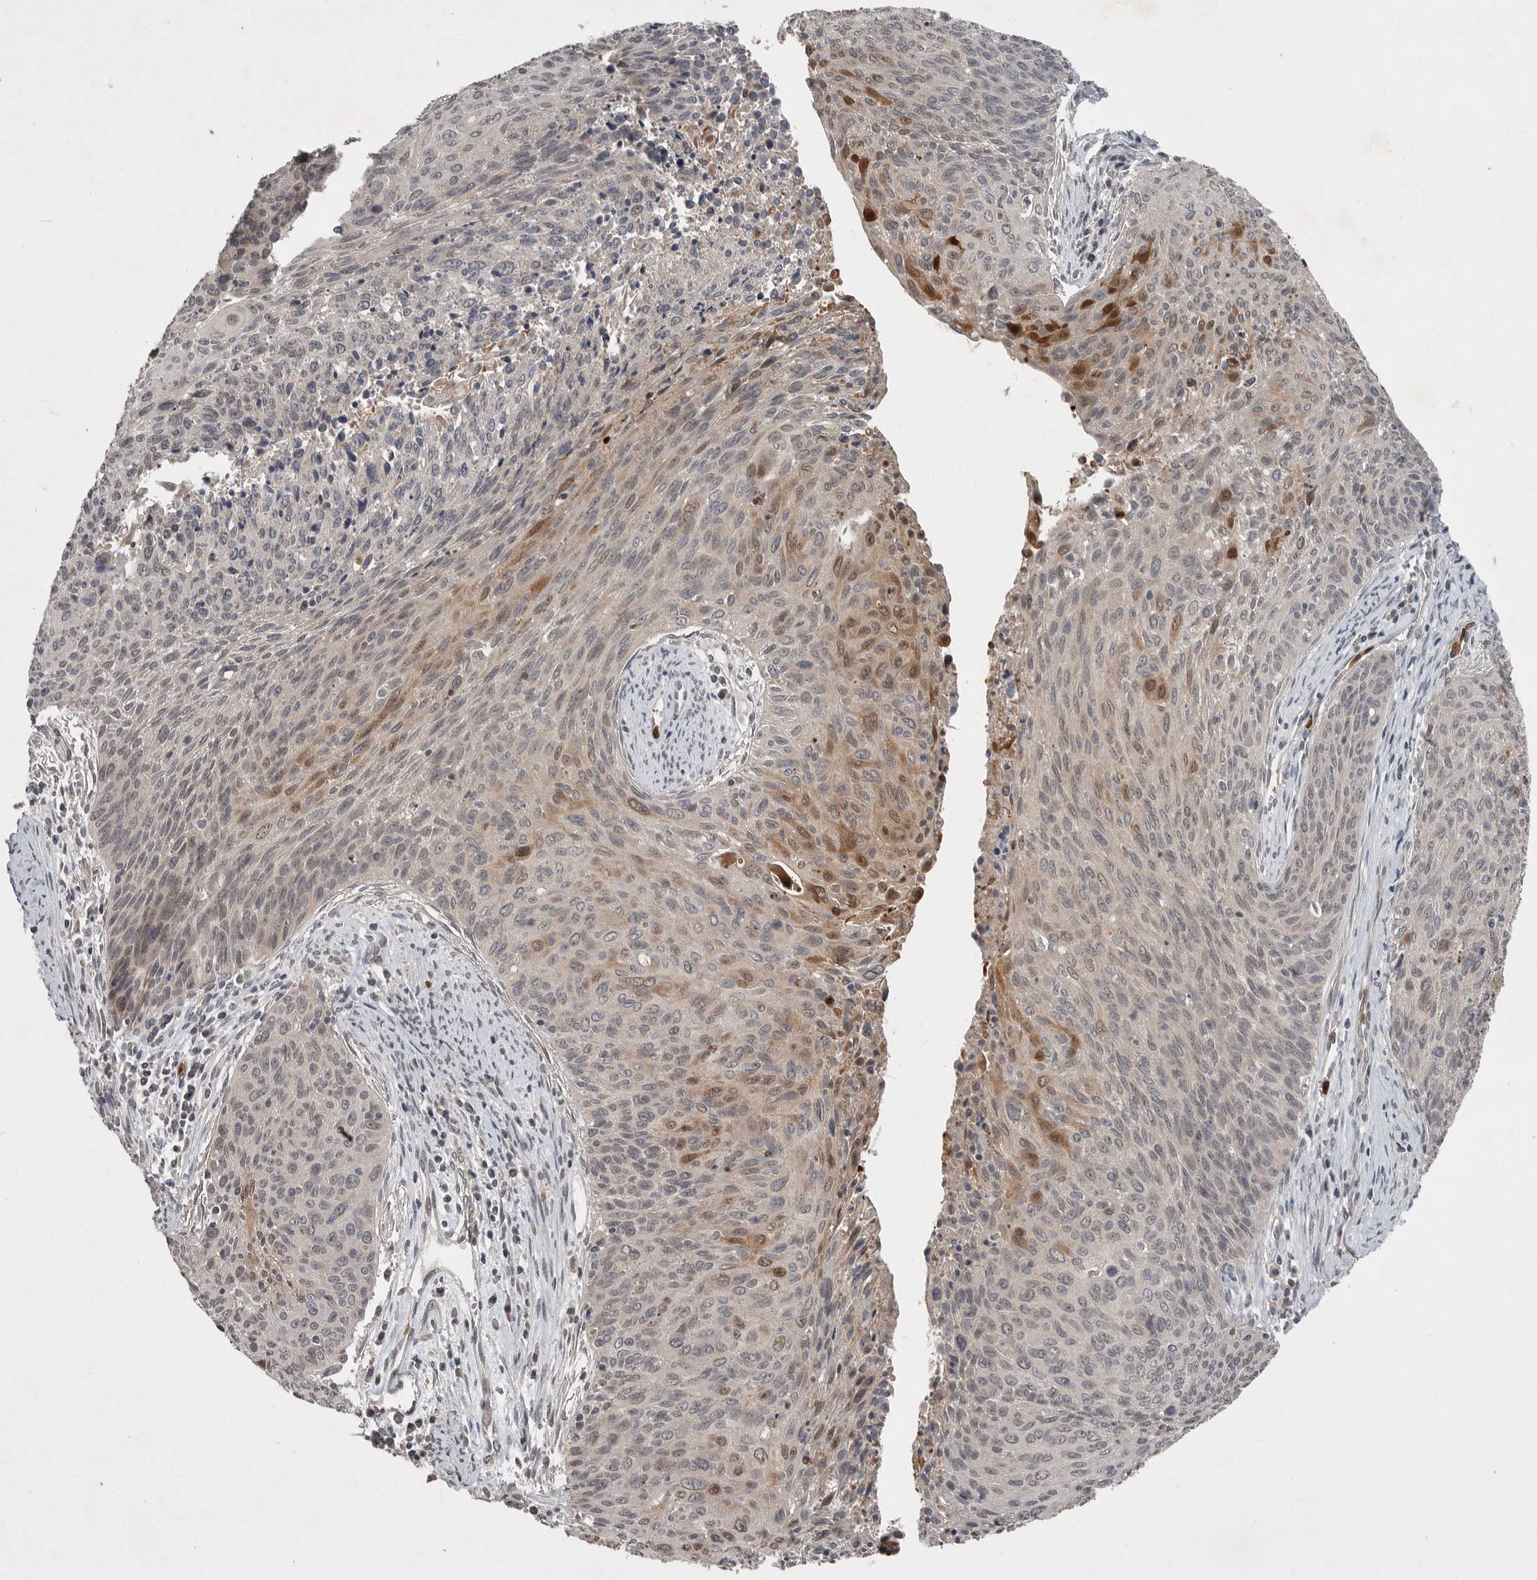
{"staining": {"intensity": "moderate", "quantity": "<25%", "location": "cytoplasmic/membranous,nuclear"}, "tissue": "cervical cancer", "cell_type": "Tumor cells", "image_type": "cancer", "snomed": [{"axis": "morphology", "description": "Squamous cell carcinoma, NOS"}, {"axis": "topography", "description": "Cervix"}], "caption": "An immunohistochemistry (IHC) photomicrograph of neoplastic tissue is shown. Protein staining in brown shows moderate cytoplasmic/membranous and nuclear positivity in cervical cancer within tumor cells.", "gene": "SCP2", "patient": {"sex": "female", "age": 55}}